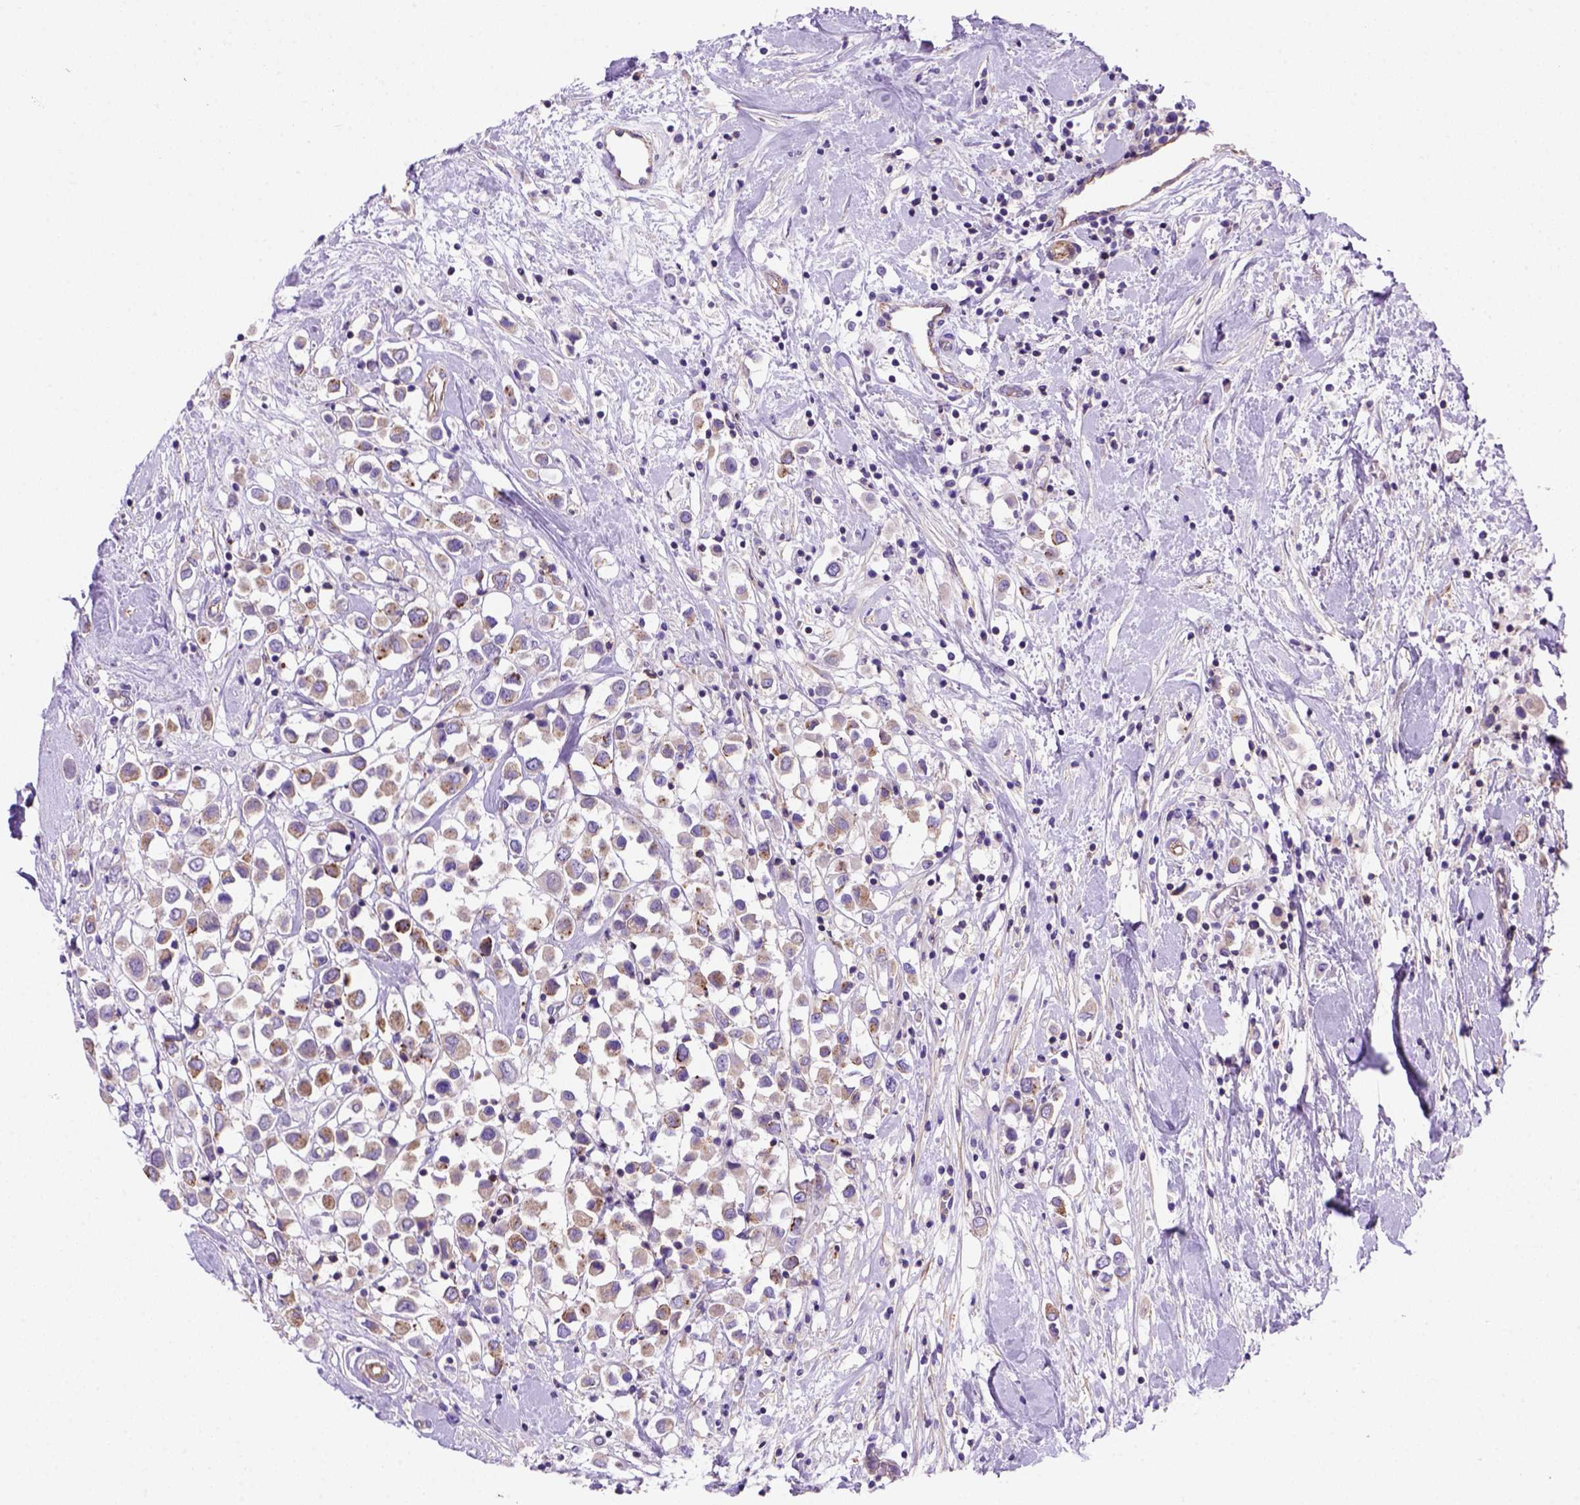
{"staining": {"intensity": "moderate", "quantity": ">75%", "location": "cytoplasmic/membranous"}, "tissue": "breast cancer", "cell_type": "Tumor cells", "image_type": "cancer", "snomed": [{"axis": "morphology", "description": "Duct carcinoma"}, {"axis": "topography", "description": "Breast"}], "caption": "IHC (DAB) staining of human breast infiltrating ductal carcinoma shows moderate cytoplasmic/membranous protein staining in about >75% of tumor cells.", "gene": "PEX12", "patient": {"sex": "female", "age": 61}}